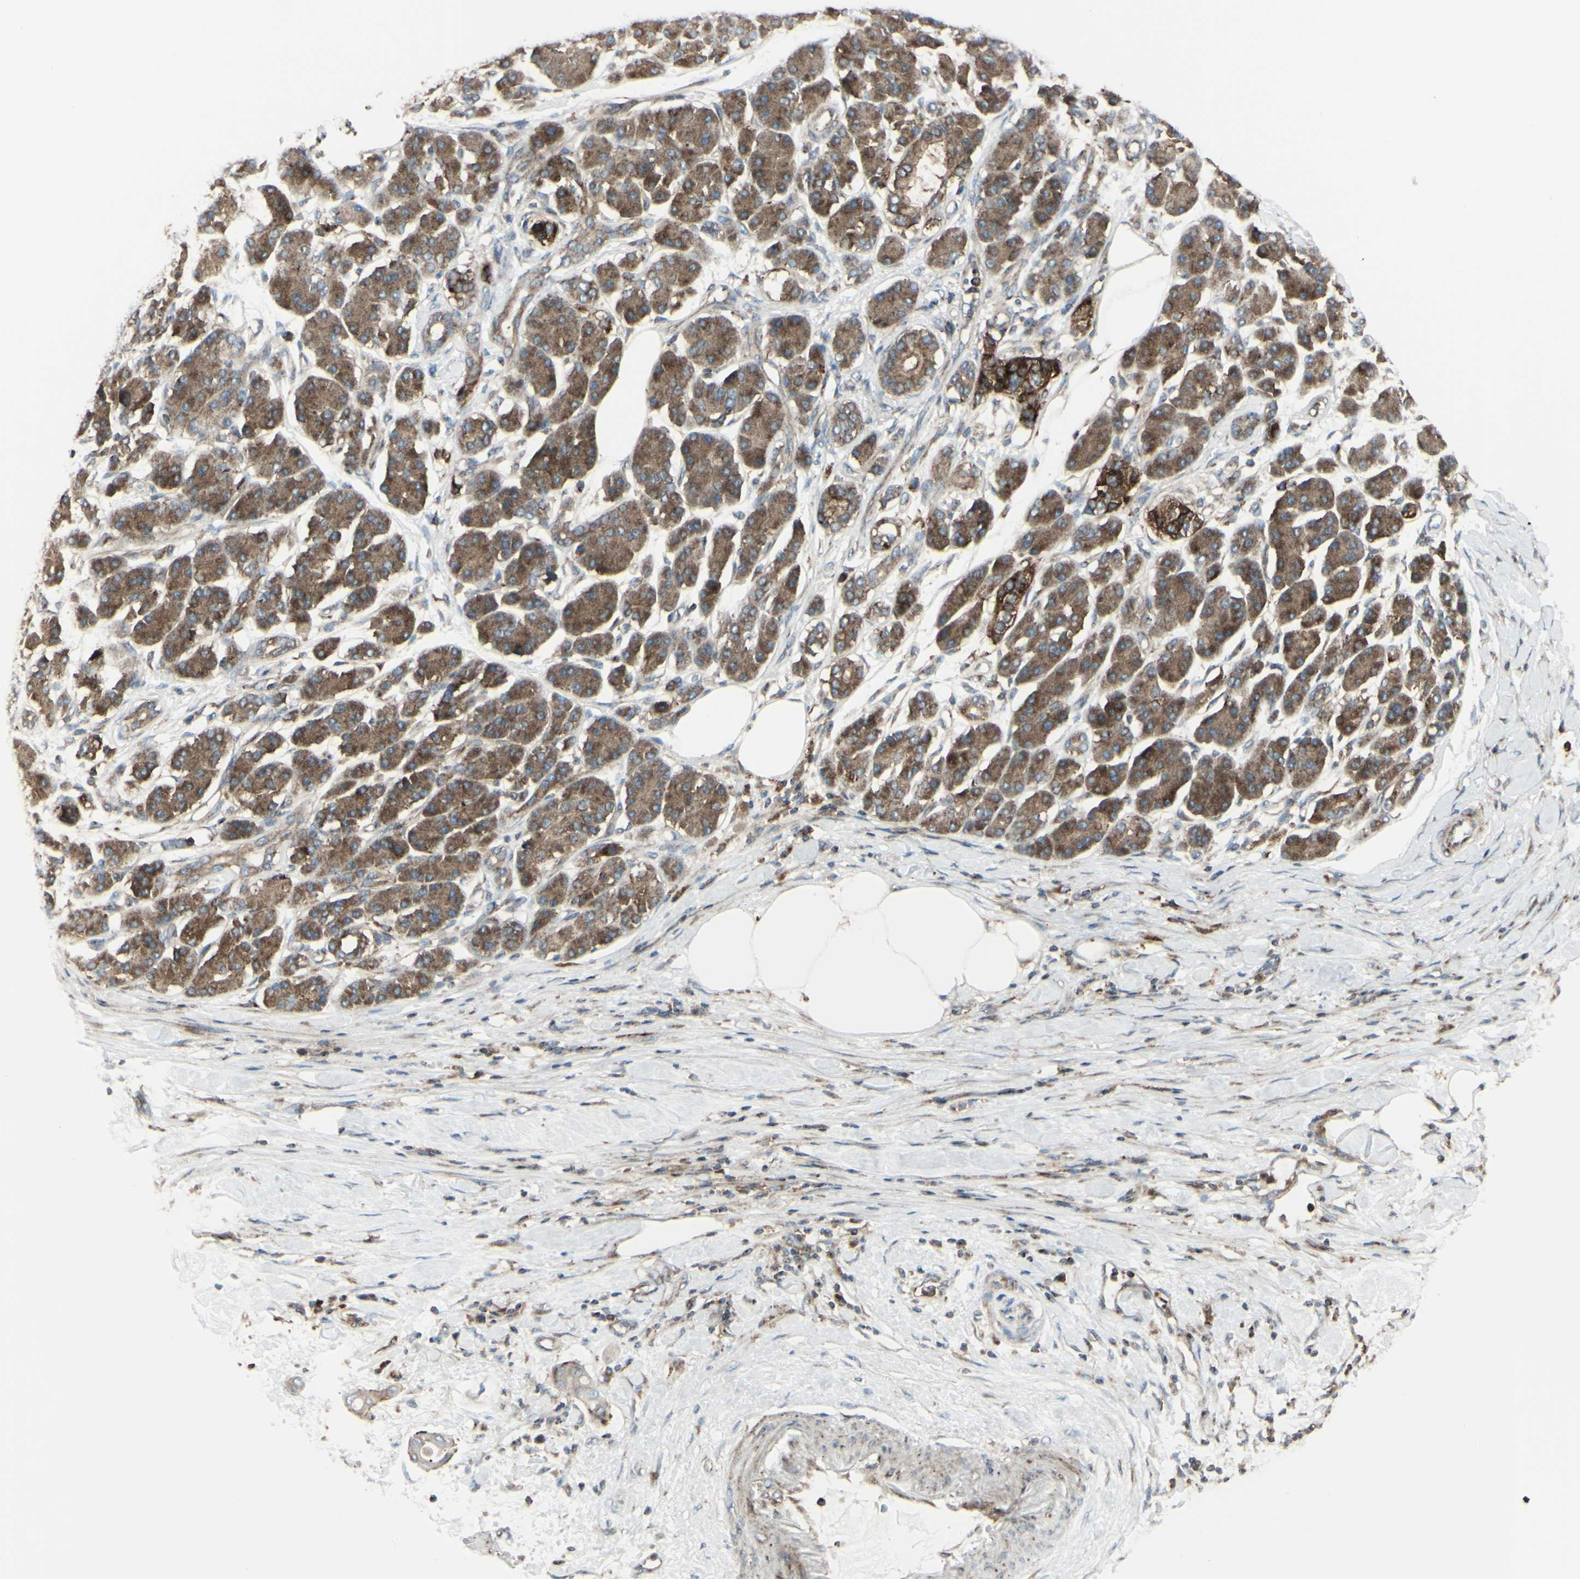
{"staining": {"intensity": "moderate", "quantity": ">75%", "location": "cytoplasmic/membranous"}, "tissue": "pancreatic cancer", "cell_type": "Tumor cells", "image_type": "cancer", "snomed": [{"axis": "morphology", "description": "Adenocarcinoma, NOS"}, {"axis": "morphology", "description": "Adenocarcinoma, metastatic, NOS"}, {"axis": "topography", "description": "Lymph node"}, {"axis": "topography", "description": "Pancreas"}, {"axis": "topography", "description": "Duodenum"}], "caption": "The histopathology image reveals staining of metastatic adenocarcinoma (pancreatic), revealing moderate cytoplasmic/membranous protein expression (brown color) within tumor cells.", "gene": "NAPA", "patient": {"sex": "female", "age": 64}}